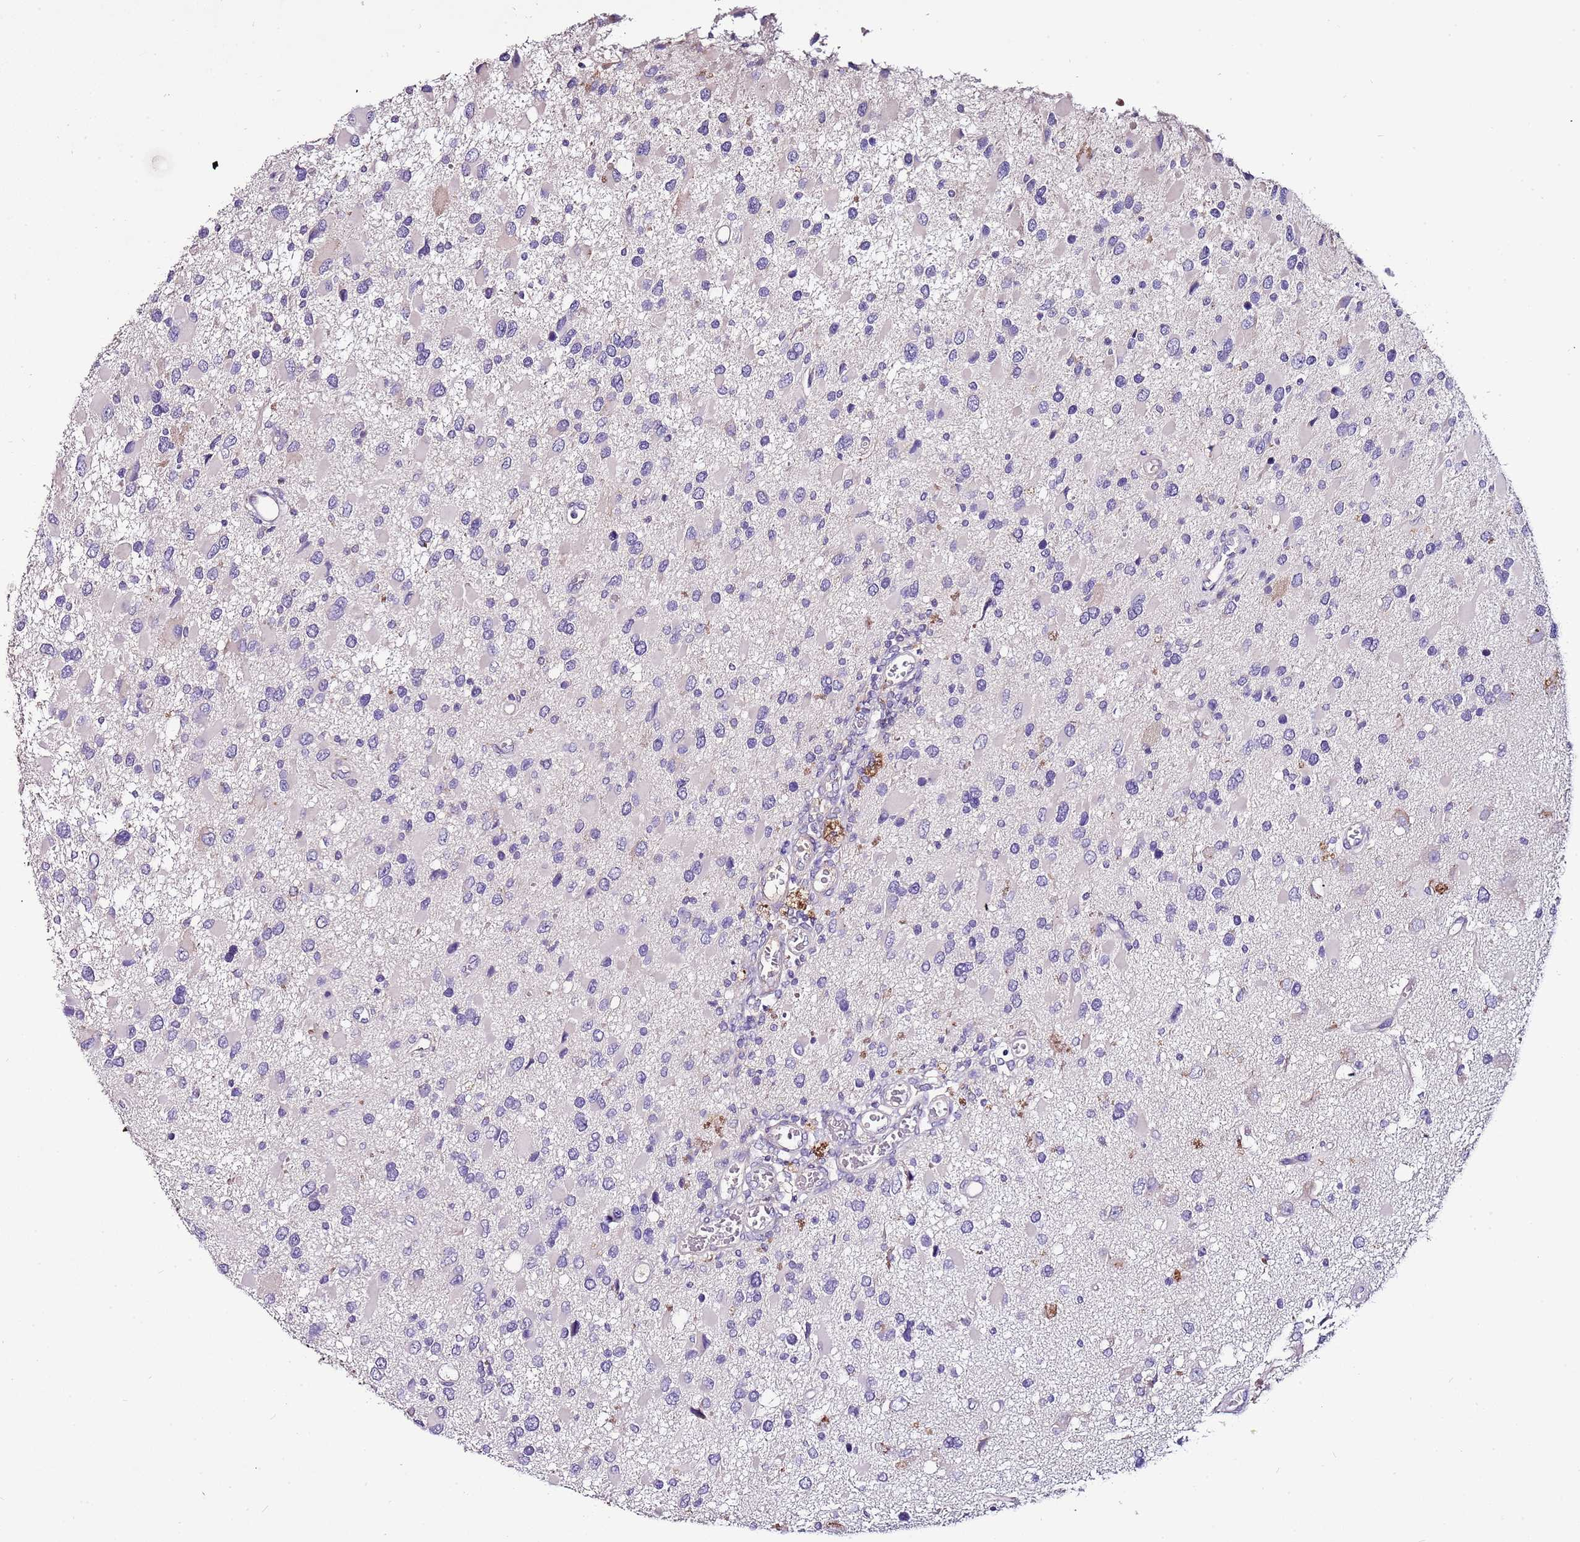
{"staining": {"intensity": "negative", "quantity": "none", "location": "none"}, "tissue": "glioma", "cell_type": "Tumor cells", "image_type": "cancer", "snomed": [{"axis": "morphology", "description": "Glioma, malignant, High grade"}, {"axis": "topography", "description": "Brain"}], "caption": "DAB (3,3'-diaminobenzidine) immunohistochemical staining of glioma reveals no significant positivity in tumor cells. (DAB immunohistochemistry (IHC) visualized using brightfield microscopy, high magnification).", "gene": "FAM20A", "patient": {"sex": "male", "age": 53}}